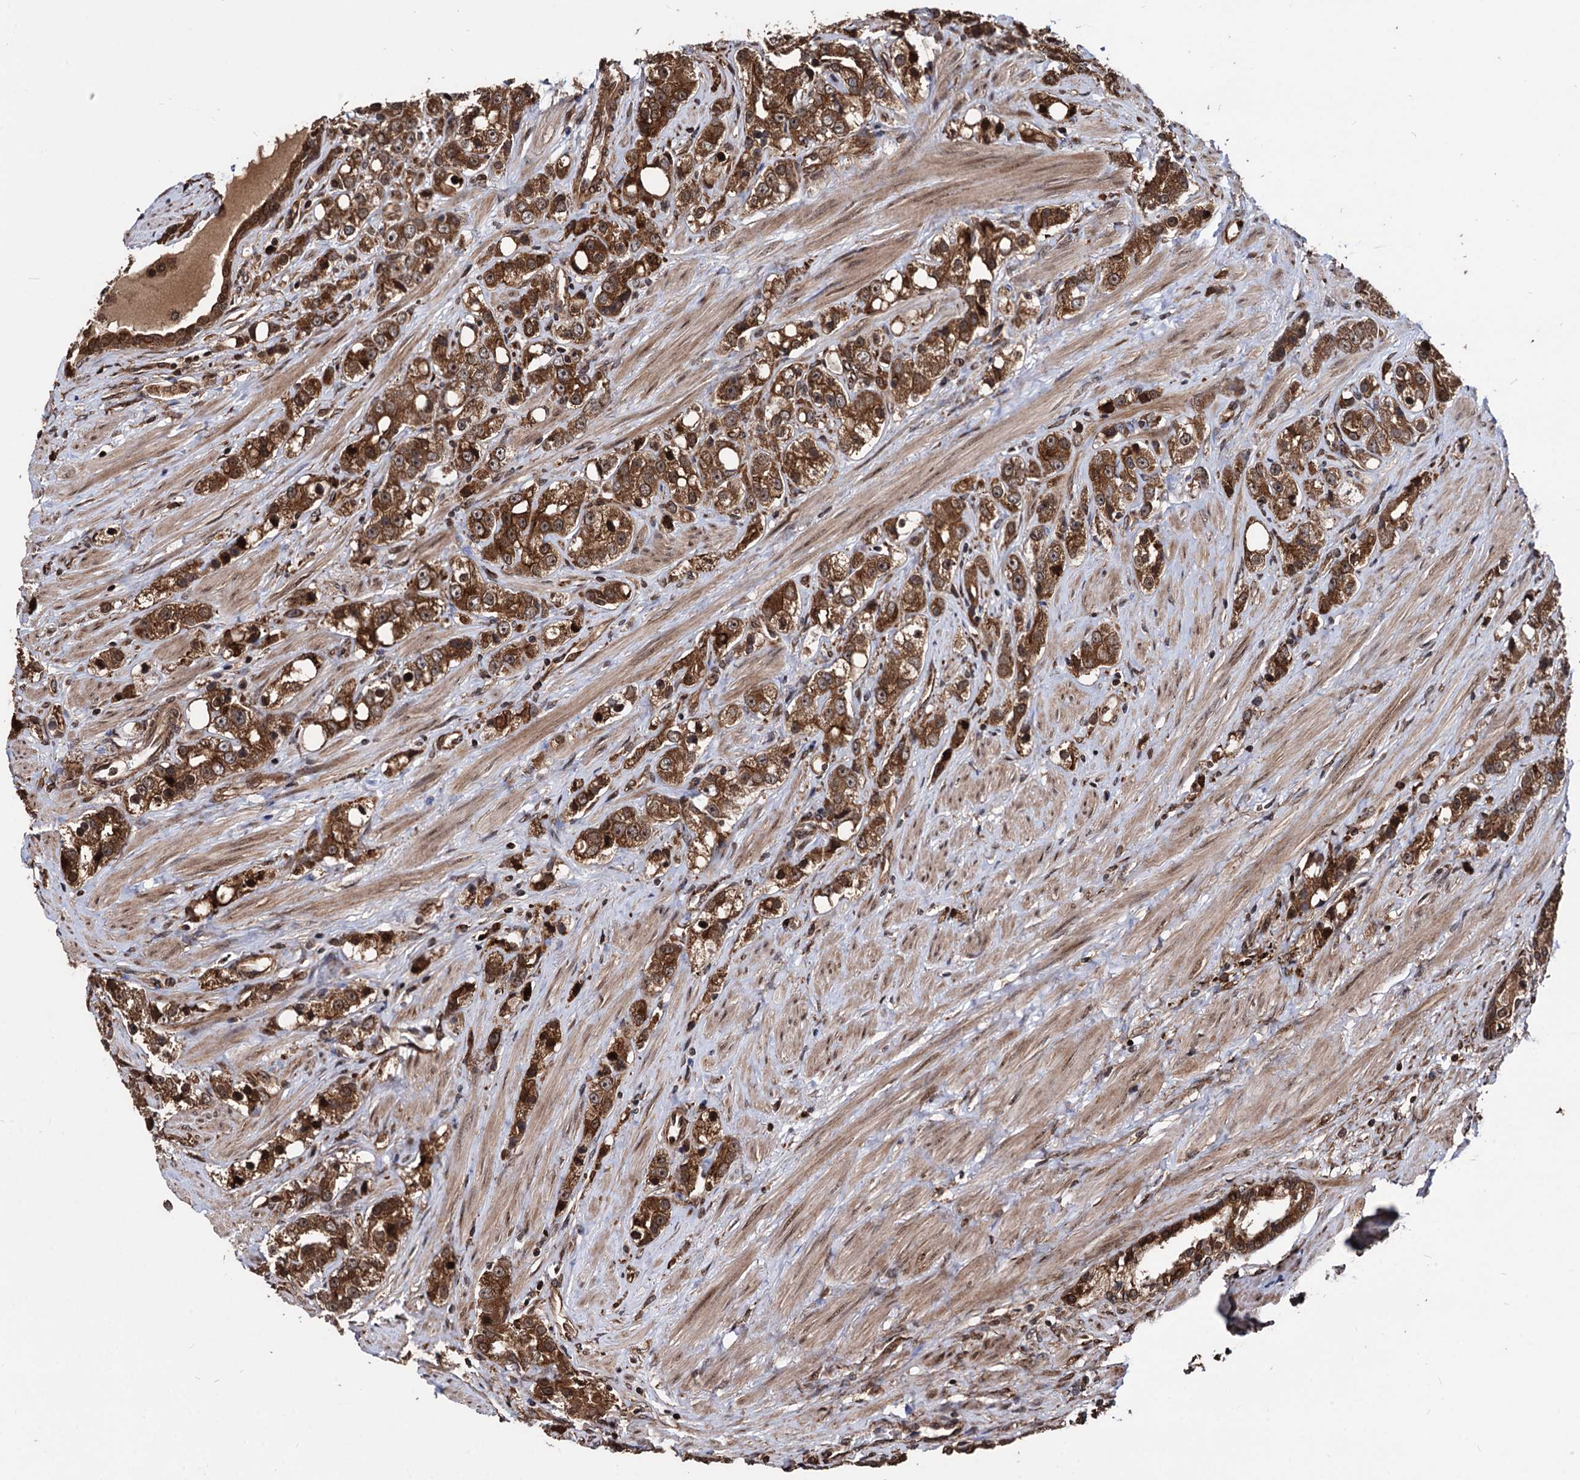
{"staining": {"intensity": "strong", "quantity": ">75%", "location": "cytoplasmic/membranous"}, "tissue": "prostate cancer", "cell_type": "Tumor cells", "image_type": "cancer", "snomed": [{"axis": "morphology", "description": "Adenocarcinoma, NOS"}, {"axis": "topography", "description": "Prostate"}], "caption": "Human prostate cancer stained for a protein (brown) displays strong cytoplasmic/membranous positive staining in about >75% of tumor cells.", "gene": "ANKRD12", "patient": {"sex": "male", "age": 79}}